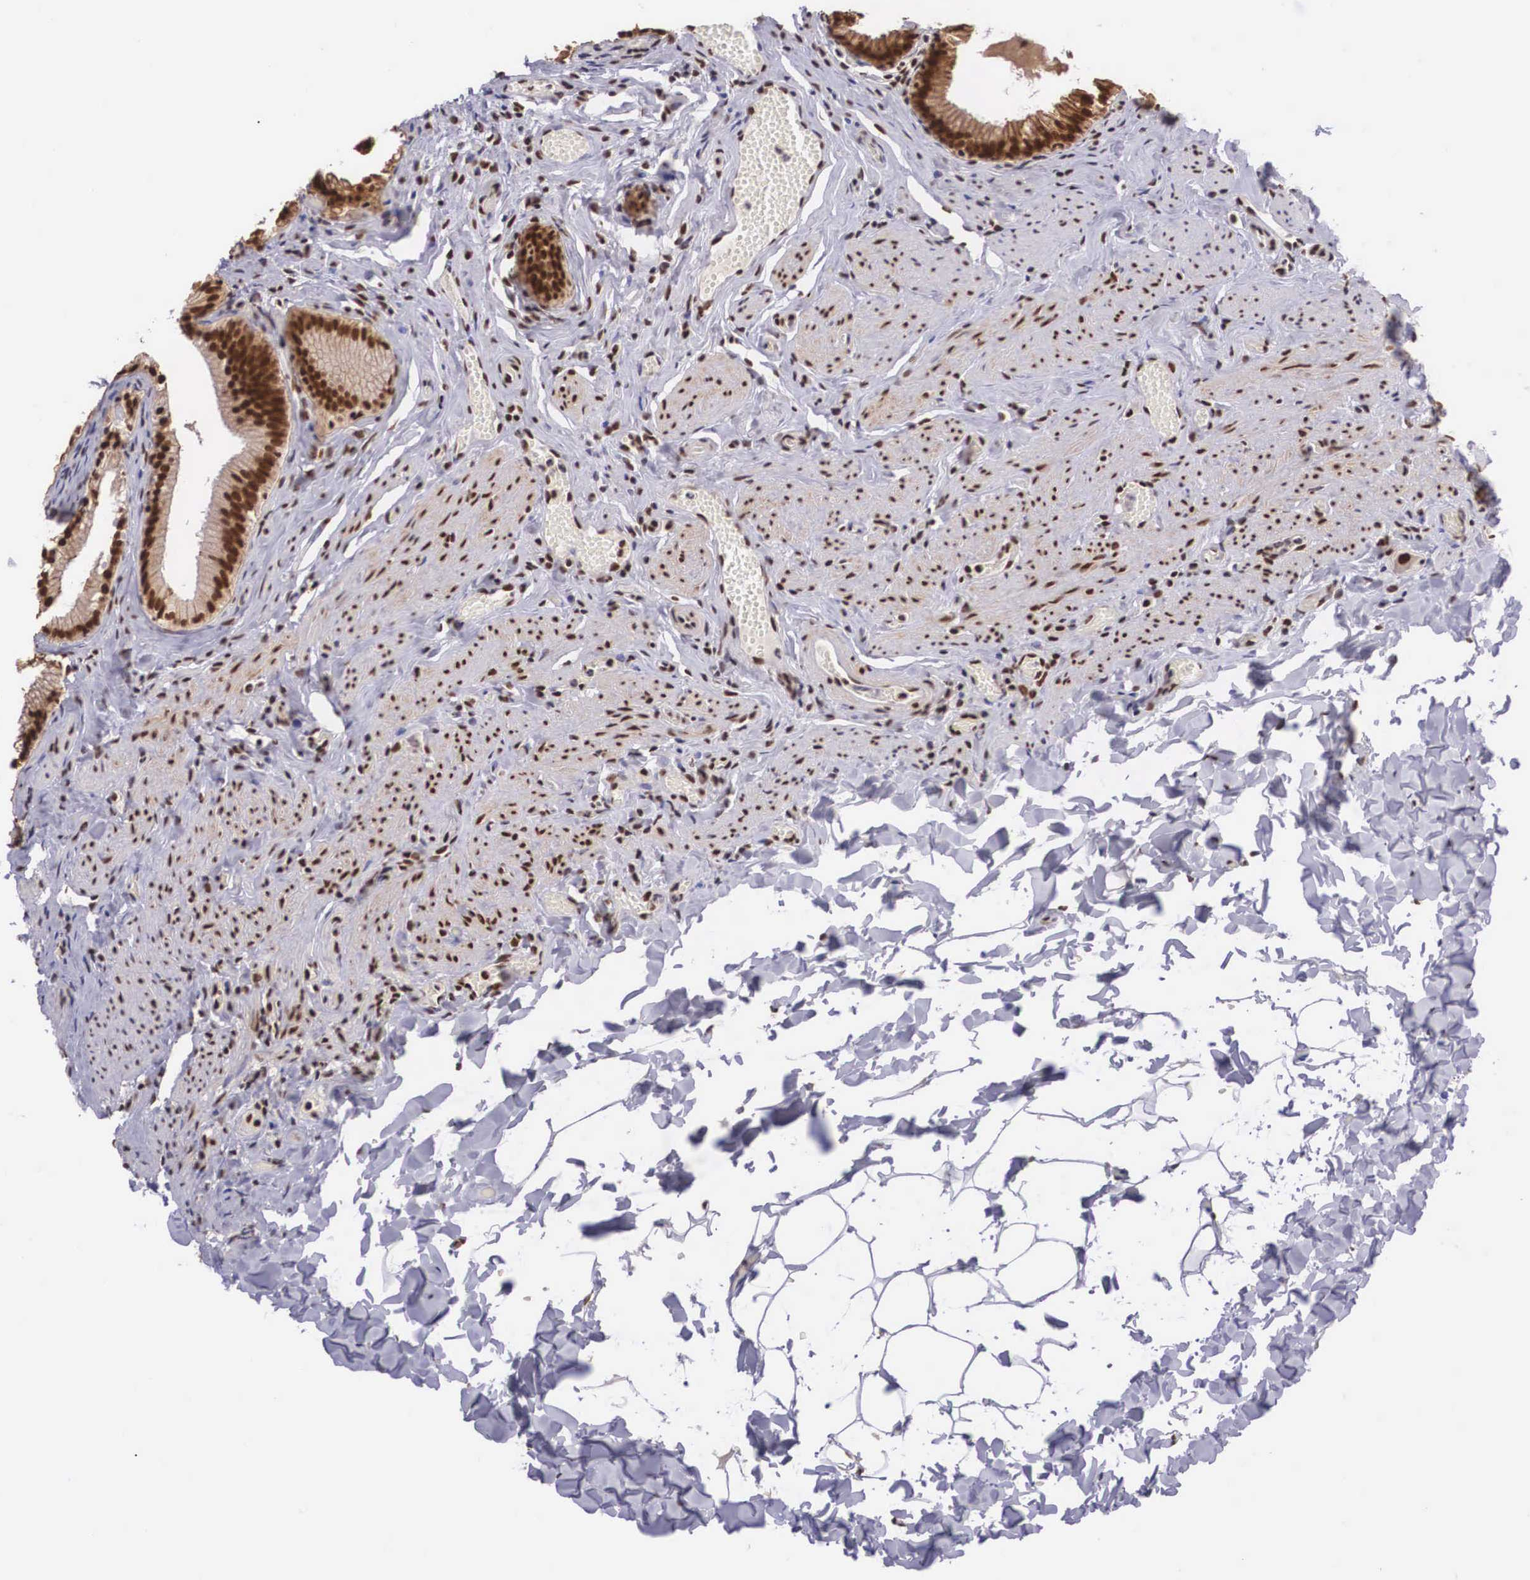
{"staining": {"intensity": "strong", "quantity": ">75%", "location": "cytoplasmic/membranous,nuclear"}, "tissue": "gallbladder", "cell_type": "Glandular cells", "image_type": "normal", "snomed": [{"axis": "morphology", "description": "Normal tissue, NOS"}, {"axis": "topography", "description": "Gallbladder"}], "caption": "IHC histopathology image of benign human gallbladder stained for a protein (brown), which shows high levels of strong cytoplasmic/membranous,nuclear staining in approximately >75% of glandular cells.", "gene": "POLR2F", "patient": {"sex": "female", "age": 44}}